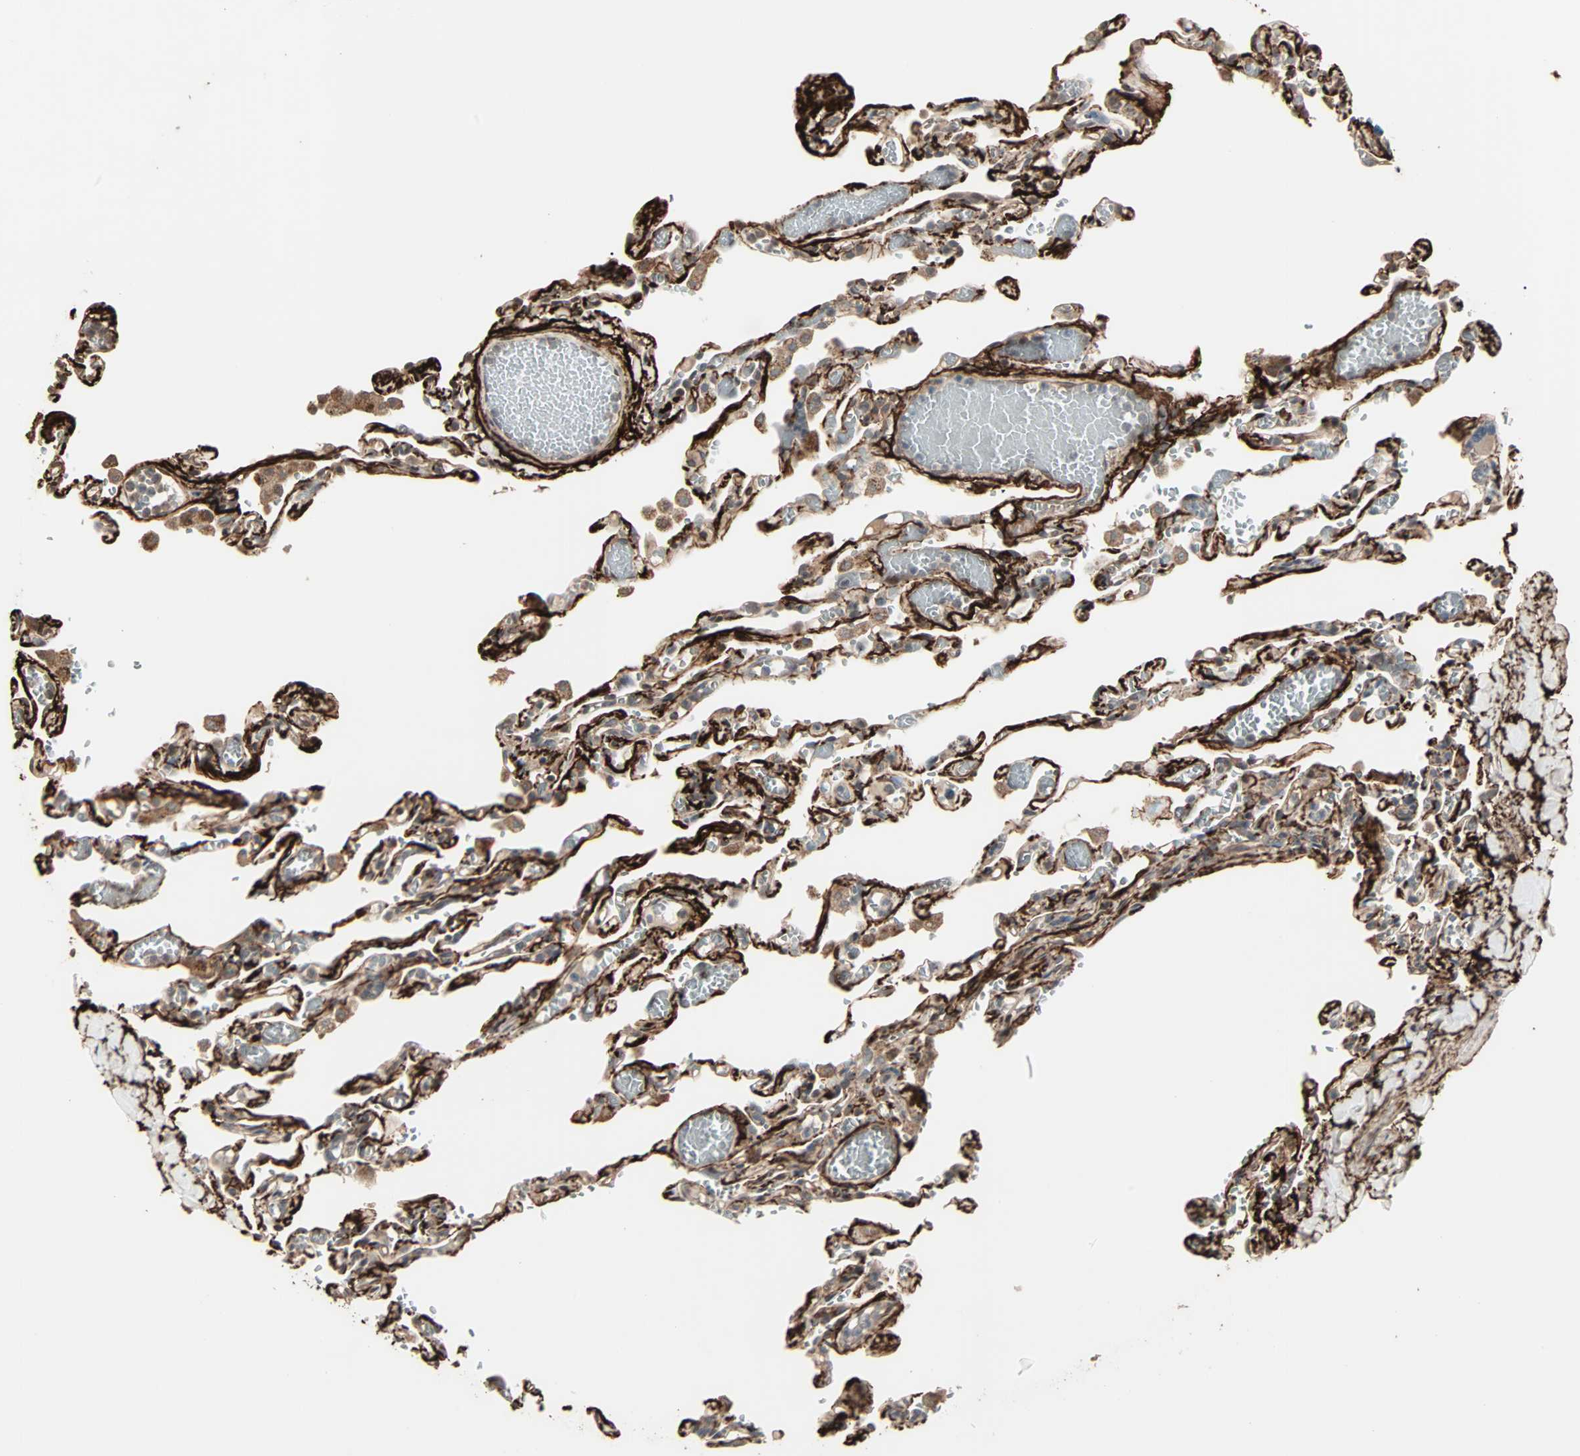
{"staining": {"intensity": "weak", "quantity": "25%-75%", "location": "cytoplasmic/membranous"}, "tissue": "lung", "cell_type": "Alveolar cells", "image_type": "normal", "snomed": [{"axis": "morphology", "description": "Normal tissue, NOS"}, {"axis": "topography", "description": "Lung"}], "caption": "A photomicrograph showing weak cytoplasmic/membranous staining in approximately 25%-75% of alveolar cells in benign lung, as visualized by brown immunohistochemical staining.", "gene": "CALCRL", "patient": {"sex": "male", "age": 21}}